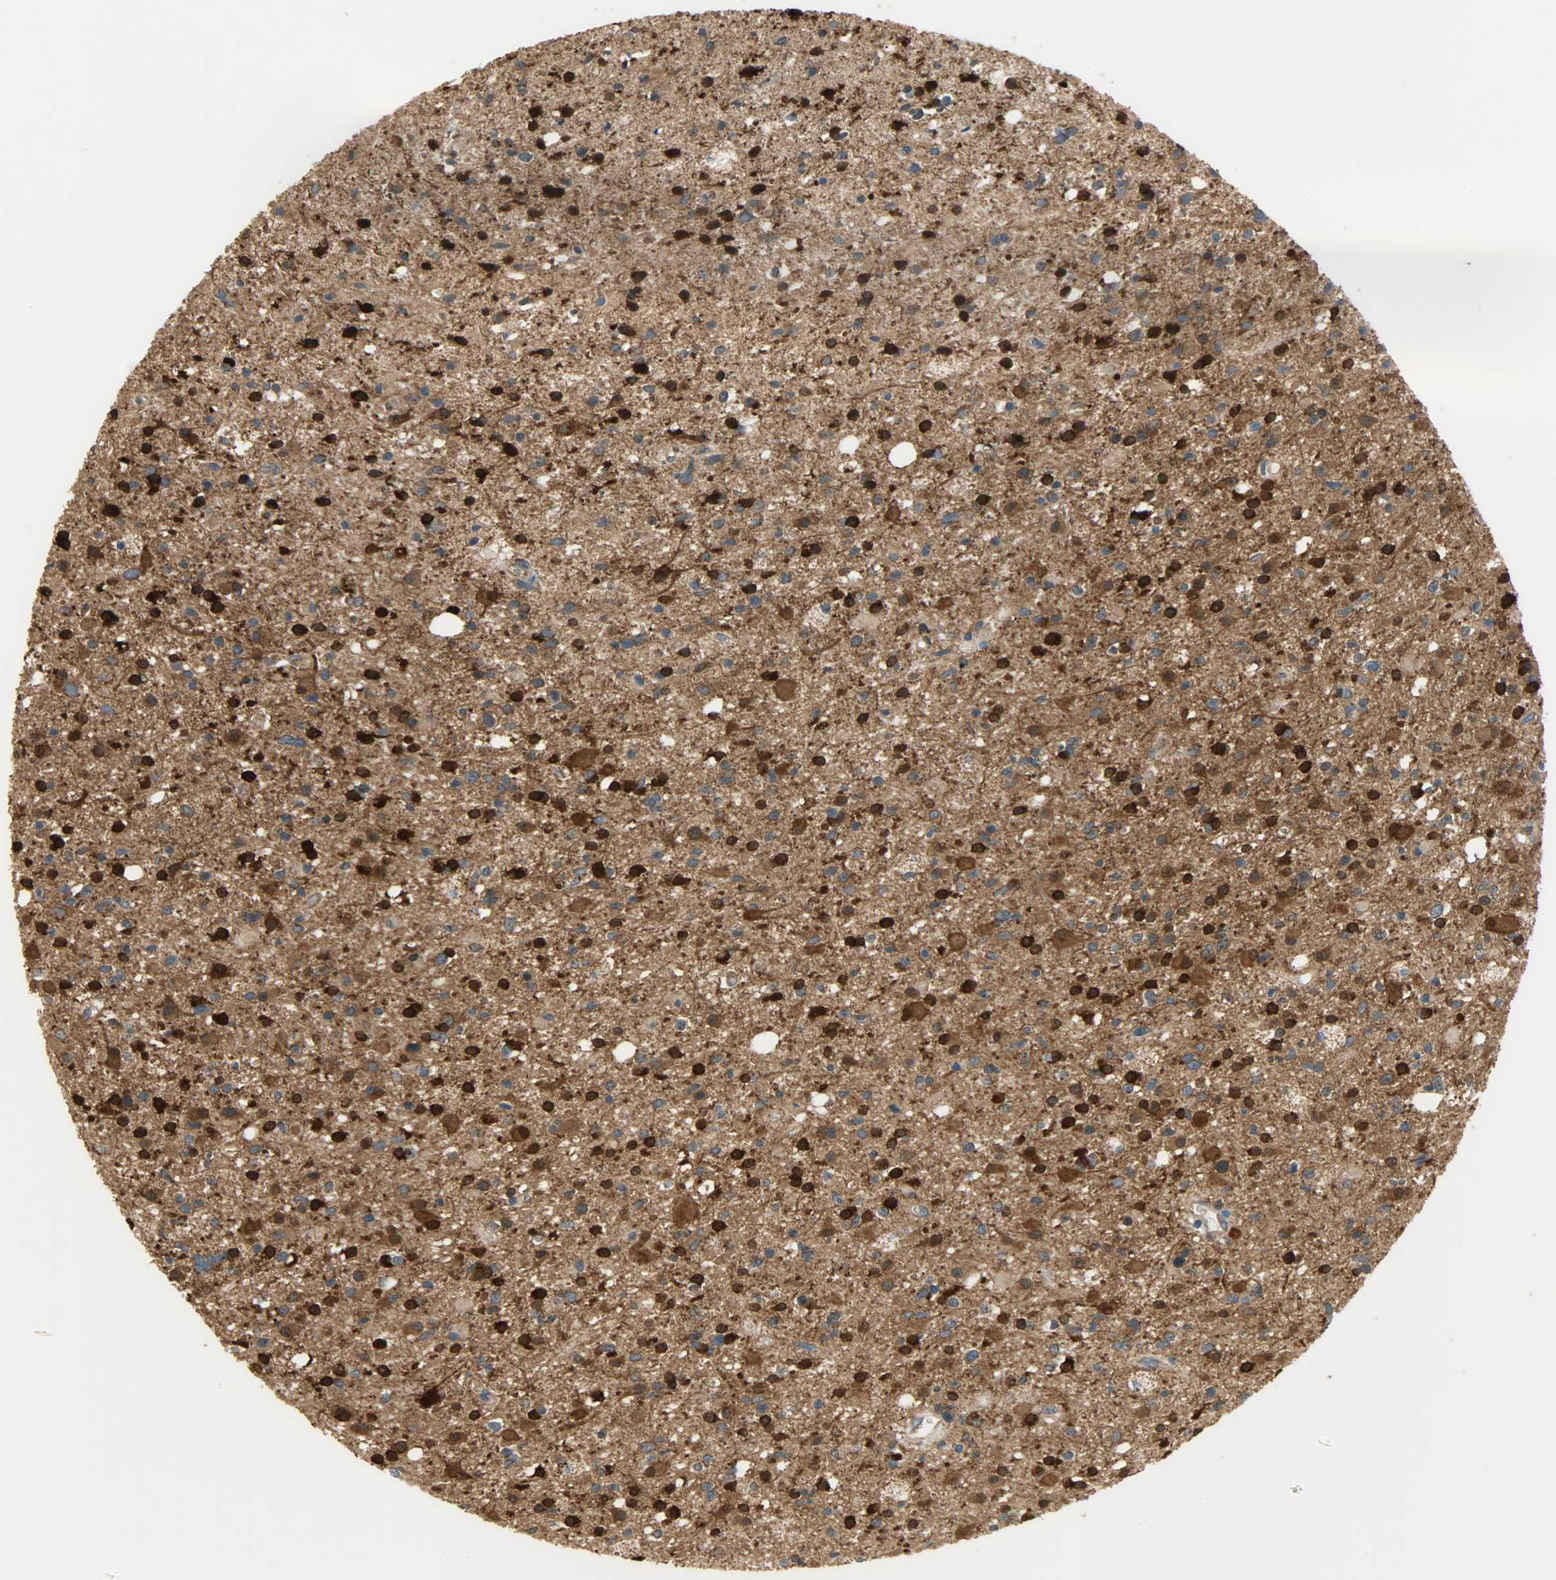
{"staining": {"intensity": "strong", "quantity": ">75%", "location": "cytoplasmic/membranous,nuclear"}, "tissue": "glioma", "cell_type": "Tumor cells", "image_type": "cancer", "snomed": [{"axis": "morphology", "description": "Glioma, malignant, High grade"}, {"axis": "topography", "description": "Brain"}], "caption": "A brown stain shows strong cytoplasmic/membranous and nuclear staining of a protein in malignant high-grade glioma tumor cells.", "gene": "C1orf198", "patient": {"sex": "male", "age": 33}}